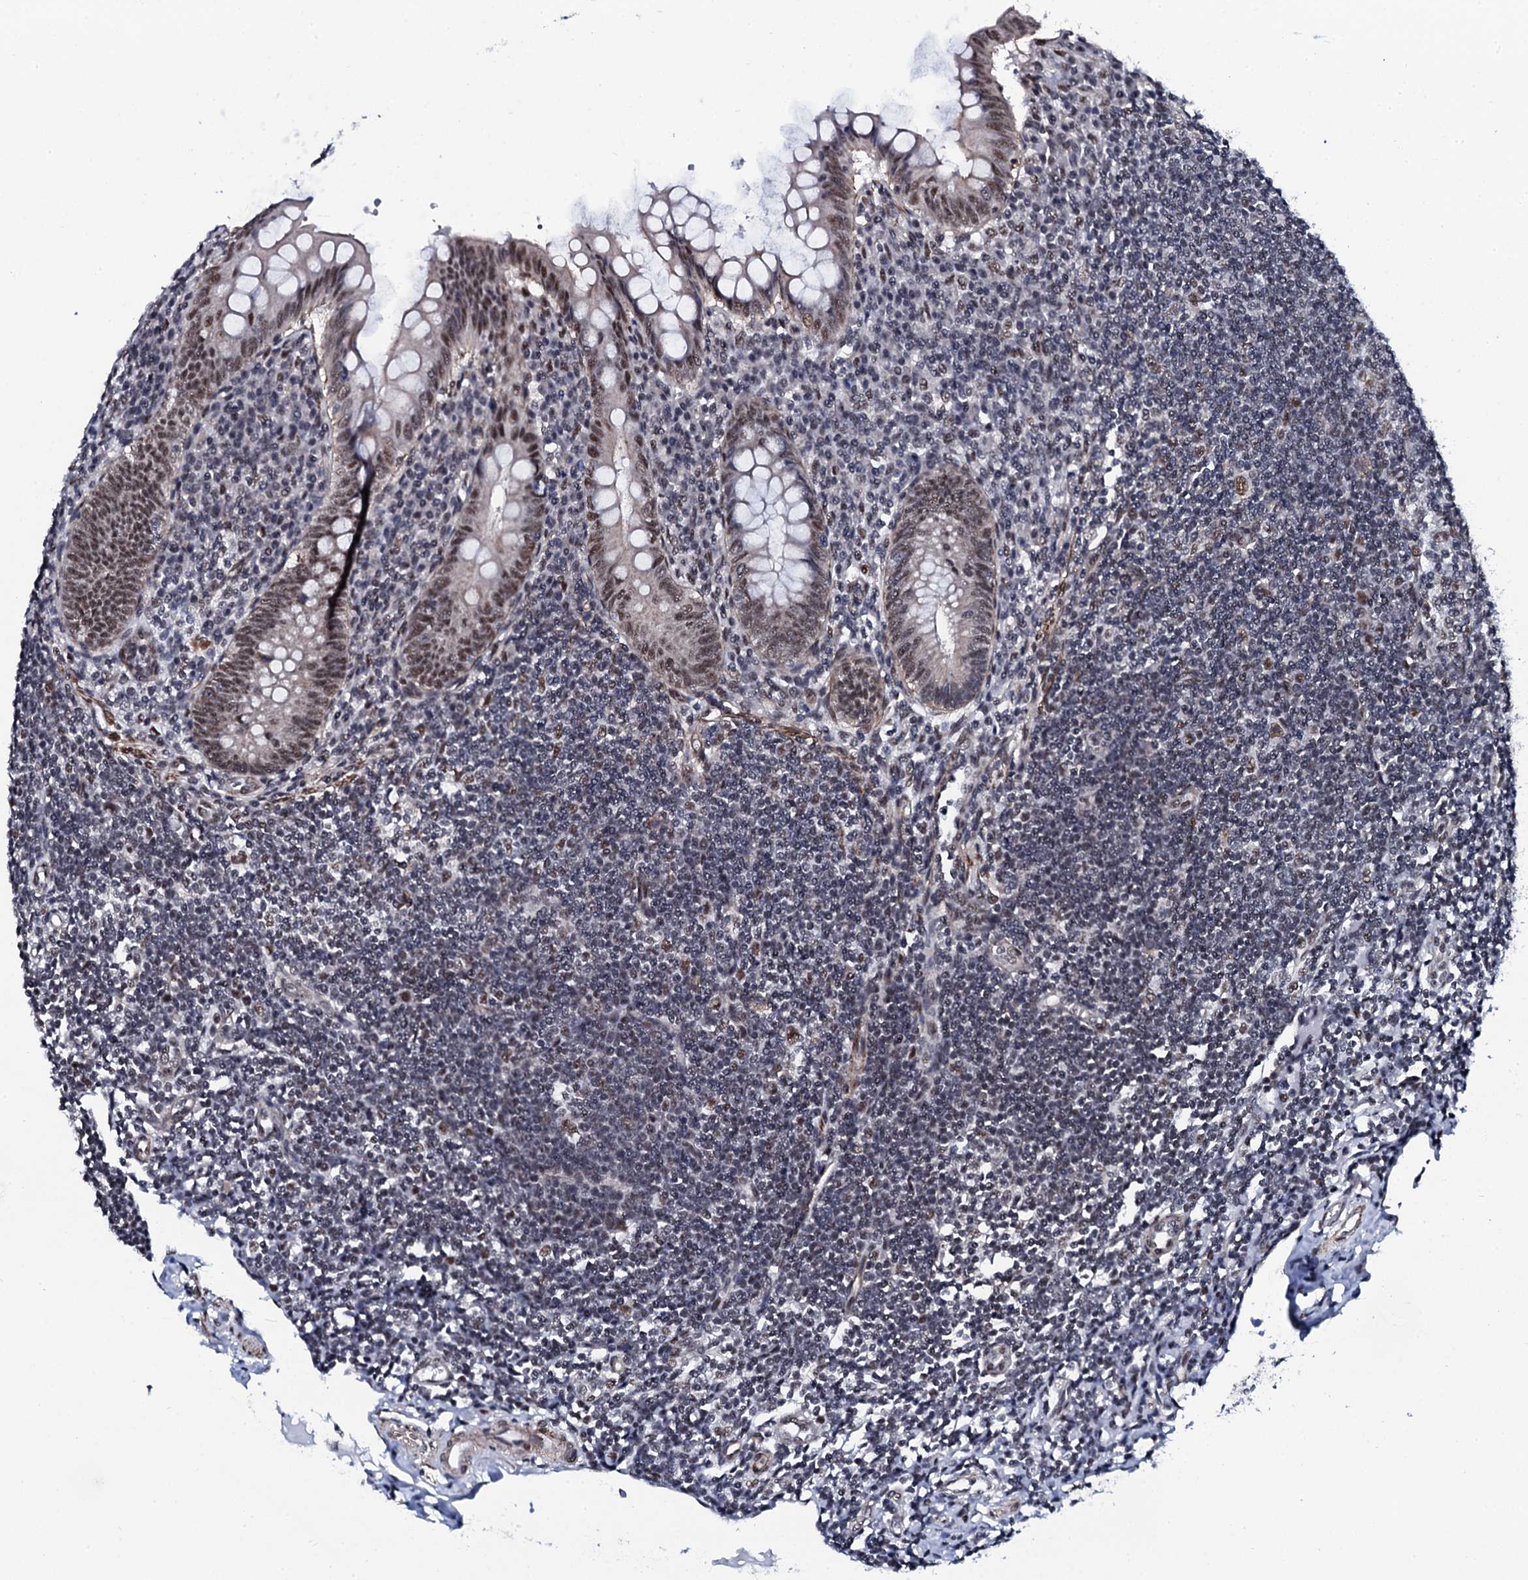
{"staining": {"intensity": "moderate", "quantity": ">75%", "location": "nuclear"}, "tissue": "appendix", "cell_type": "Glandular cells", "image_type": "normal", "snomed": [{"axis": "morphology", "description": "Normal tissue, NOS"}, {"axis": "topography", "description": "Appendix"}], "caption": "Human appendix stained with a brown dye exhibits moderate nuclear positive positivity in approximately >75% of glandular cells.", "gene": "CWC15", "patient": {"sex": "female", "age": 33}}